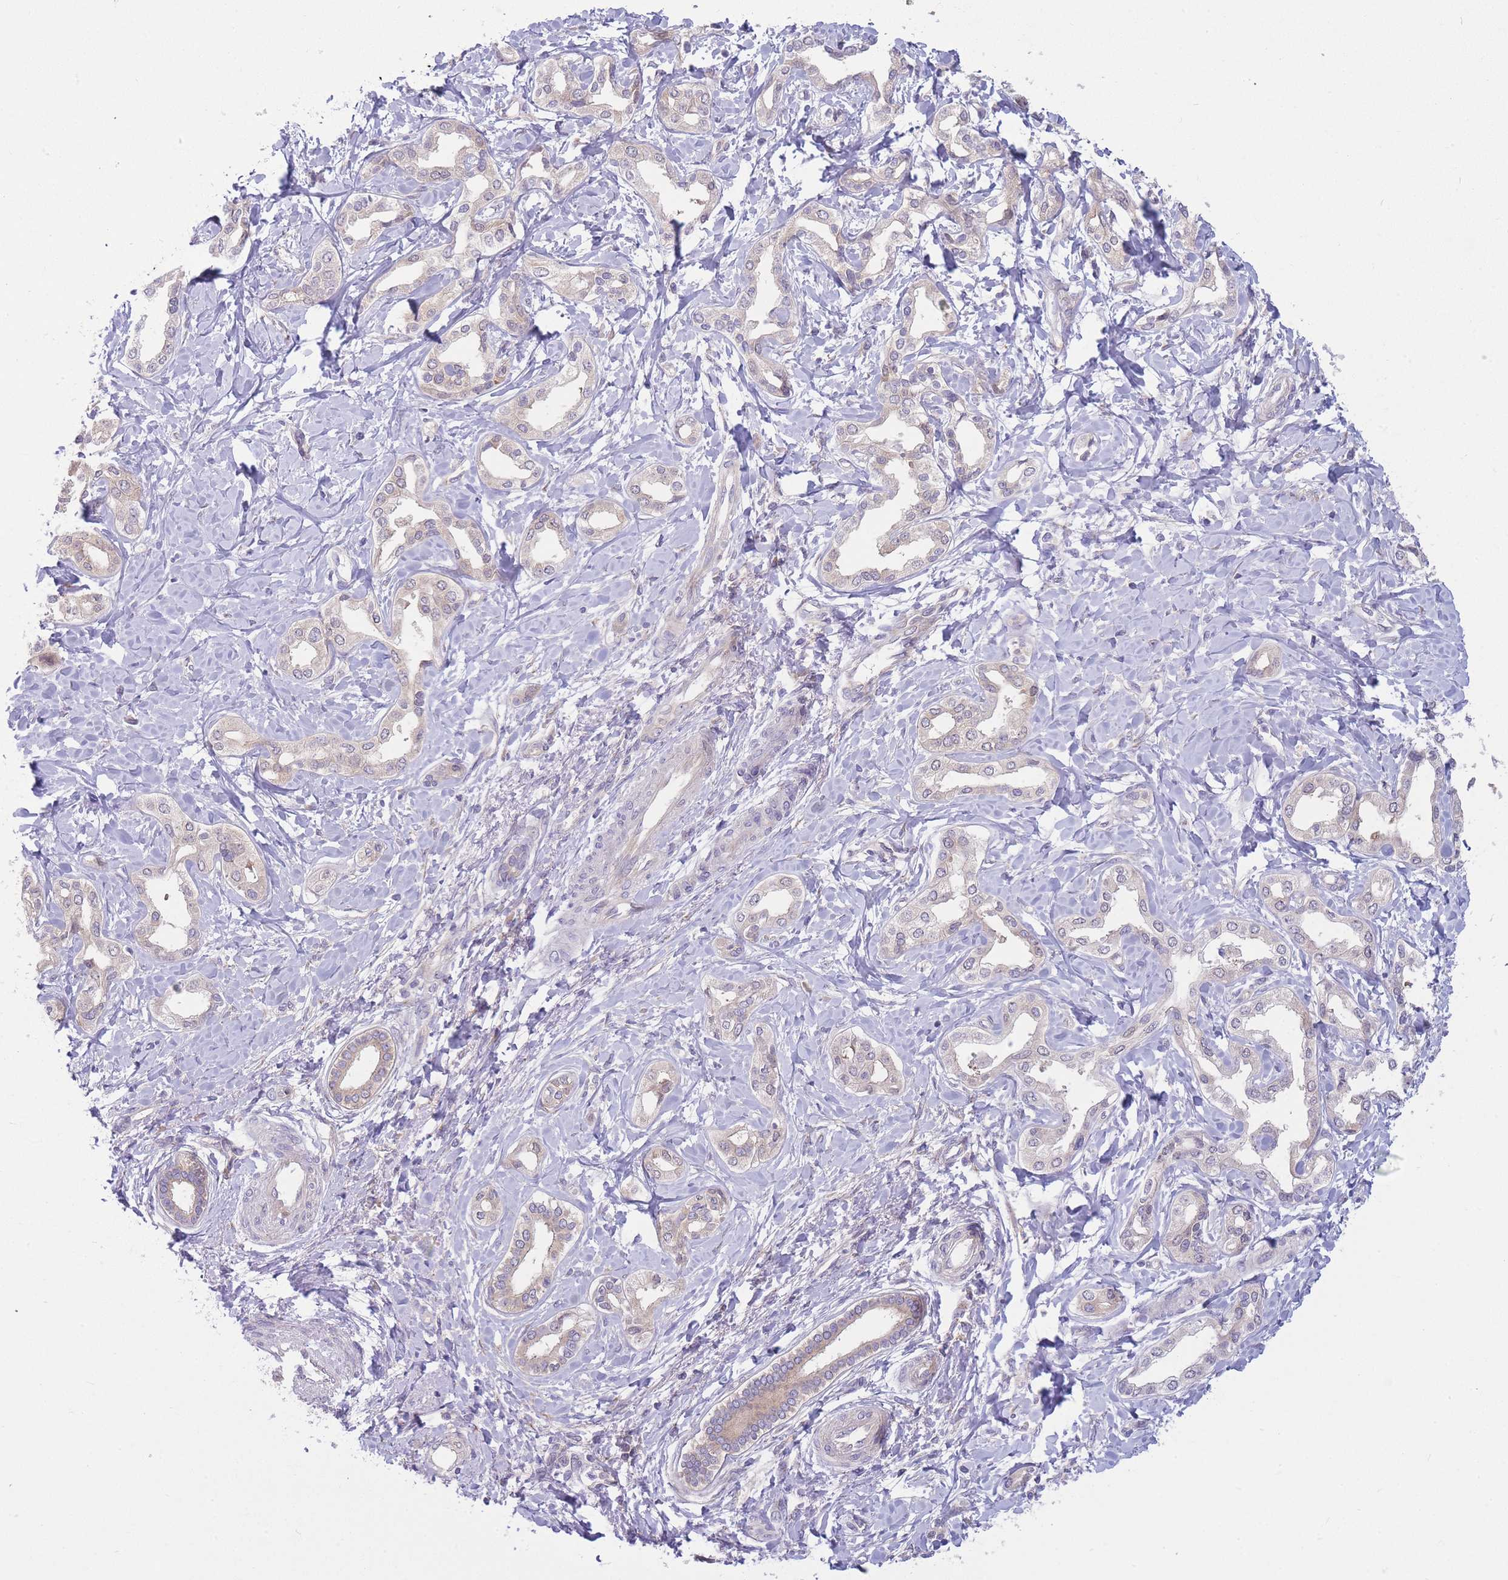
{"staining": {"intensity": "weak", "quantity": "<25%", "location": "cytoplasmic/membranous"}, "tissue": "liver cancer", "cell_type": "Tumor cells", "image_type": "cancer", "snomed": [{"axis": "morphology", "description": "Cholangiocarcinoma"}, {"axis": "topography", "description": "Liver"}], "caption": "This is a photomicrograph of immunohistochemistry (IHC) staining of liver cancer (cholangiocarcinoma), which shows no positivity in tumor cells.", "gene": "PFDN6", "patient": {"sex": "female", "age": 77}}